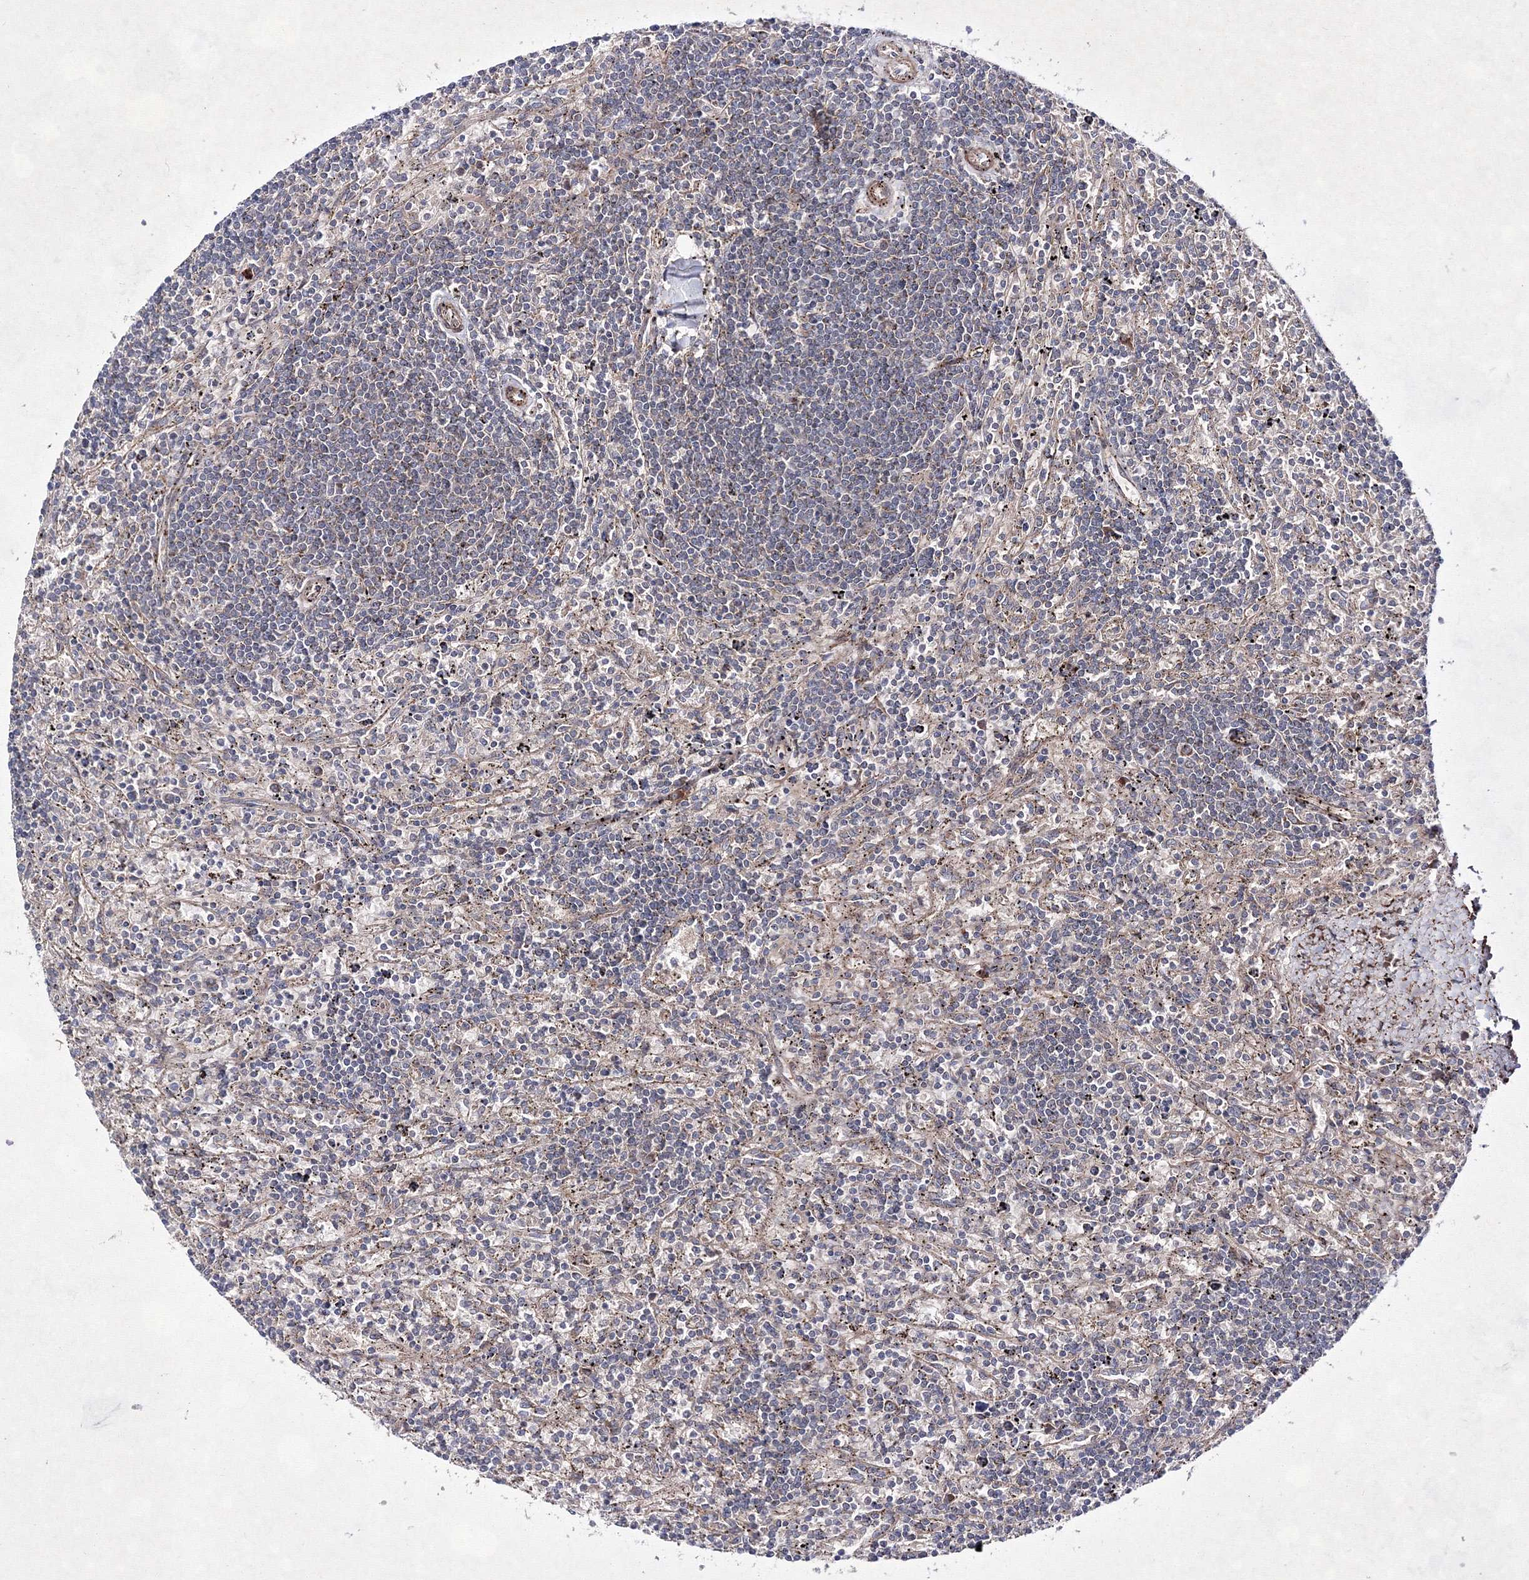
{"staining": {"intensity": "negative", "quantity": "none", "location": "none"}, "tissue": "lymphoma", "cell_type": "Tumor cells", "image_type": "cancer", "snomed": [{"axis": "morphology", "description": "Malignant lymphoma, non-Hodgkin's type, Low grade"}, {"axis": "topography", "description": "Spleen"}], "caption": "Immunohistochemical staining of lymphoma demonstrates no significant staining in tumor cells. (Immunohistochemistry (ihc), brightfield microscopy, high magnification).", "gene": "GFM1", "patient": {"sex": "male", "age": 76}}